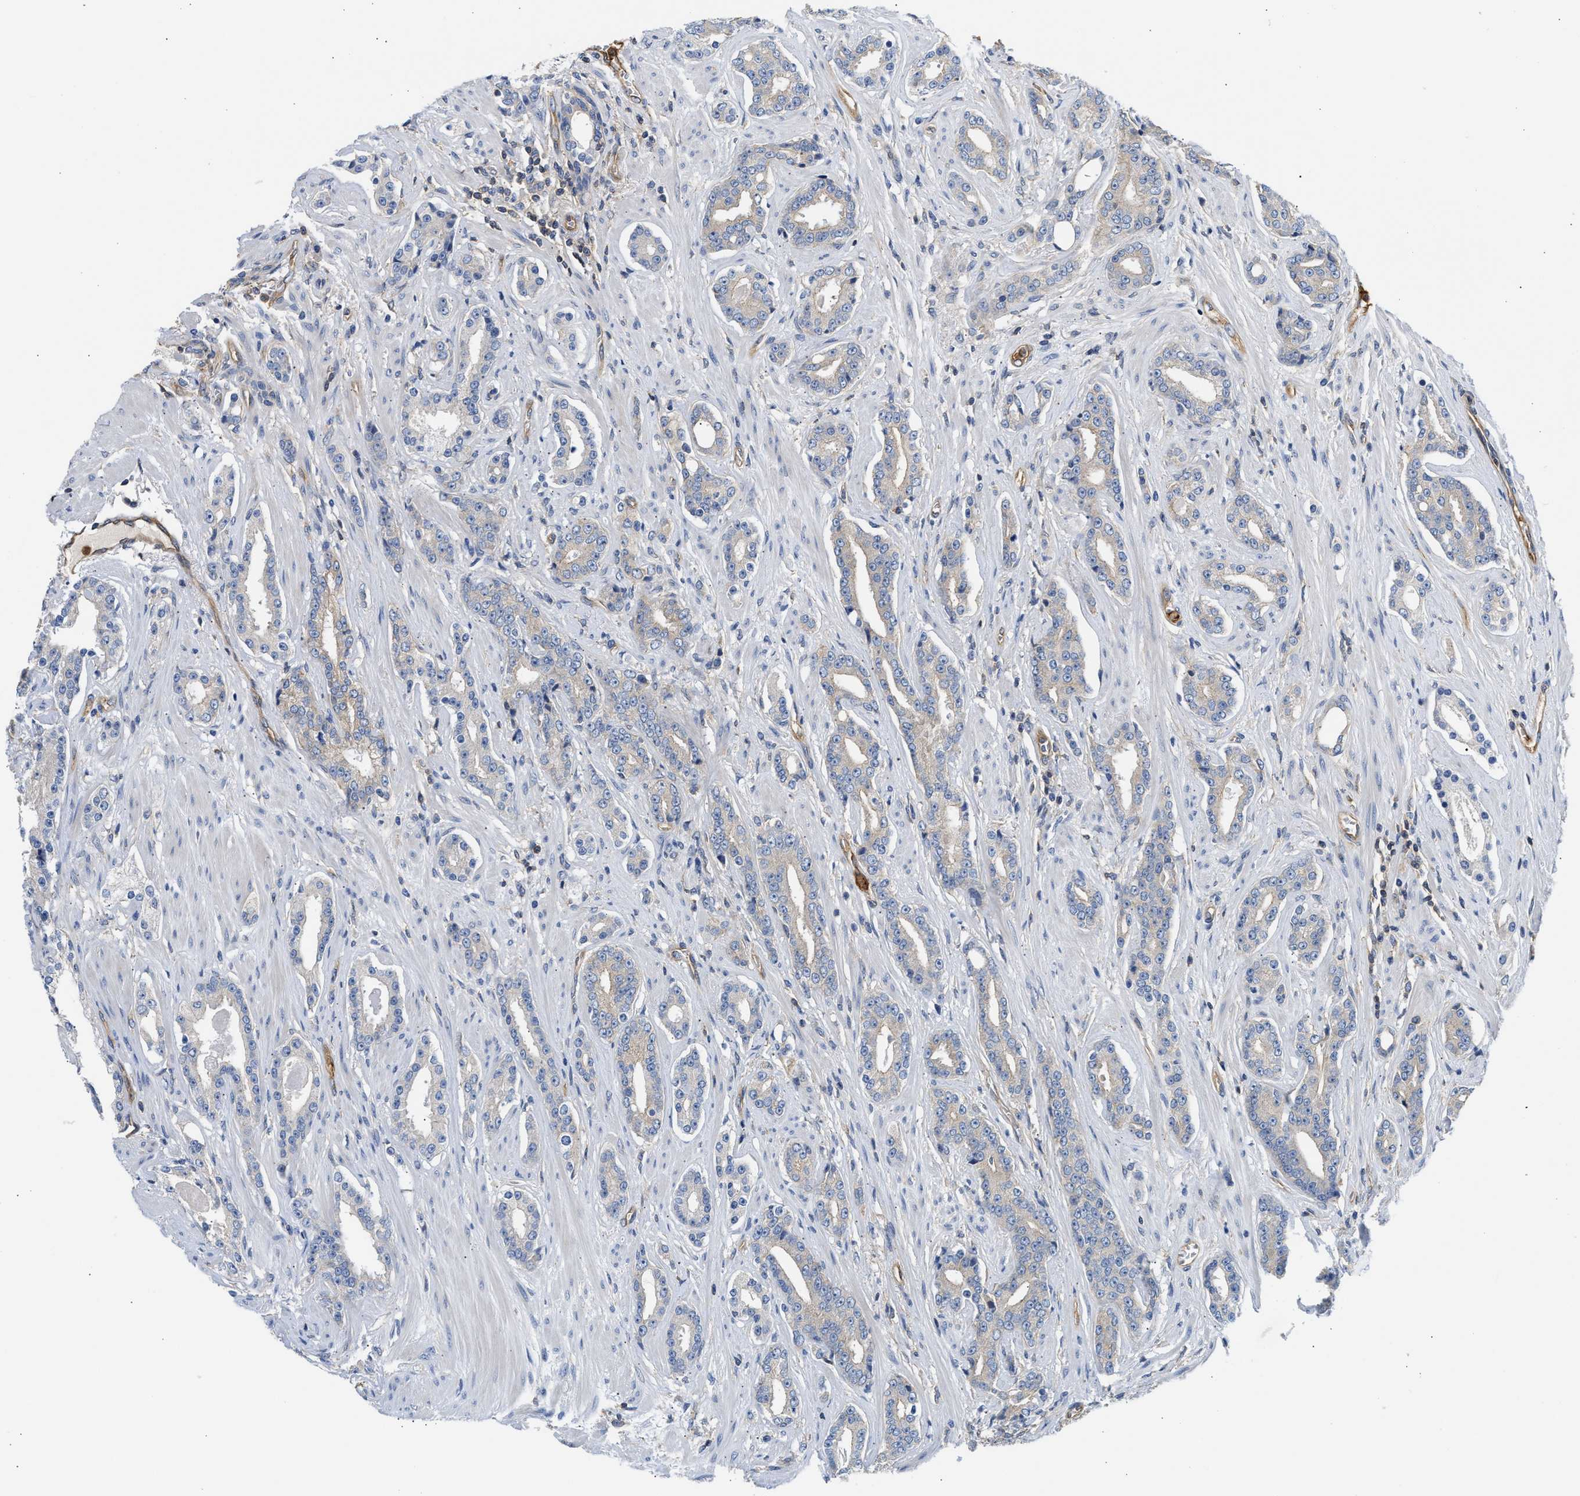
{"staining": {"intensity": "negative", "quantity": "none", "location": "none"}, "tissue": "prostate cancer", "cell_type": "Tumor cells", "image_type": "cancer", "snomed": [{"axis": "morphology", "description": "Adenocarcinoma, High grade"}, {"axis": "topography", "description": "Prostate"}], "caption": "An IHC photomicrograph of prostate cancer is shown. There is no staining in tumor cells of prostate cancer.", "gene": "SAMD9L", "patient": {"sex": "male", "age": 71}}